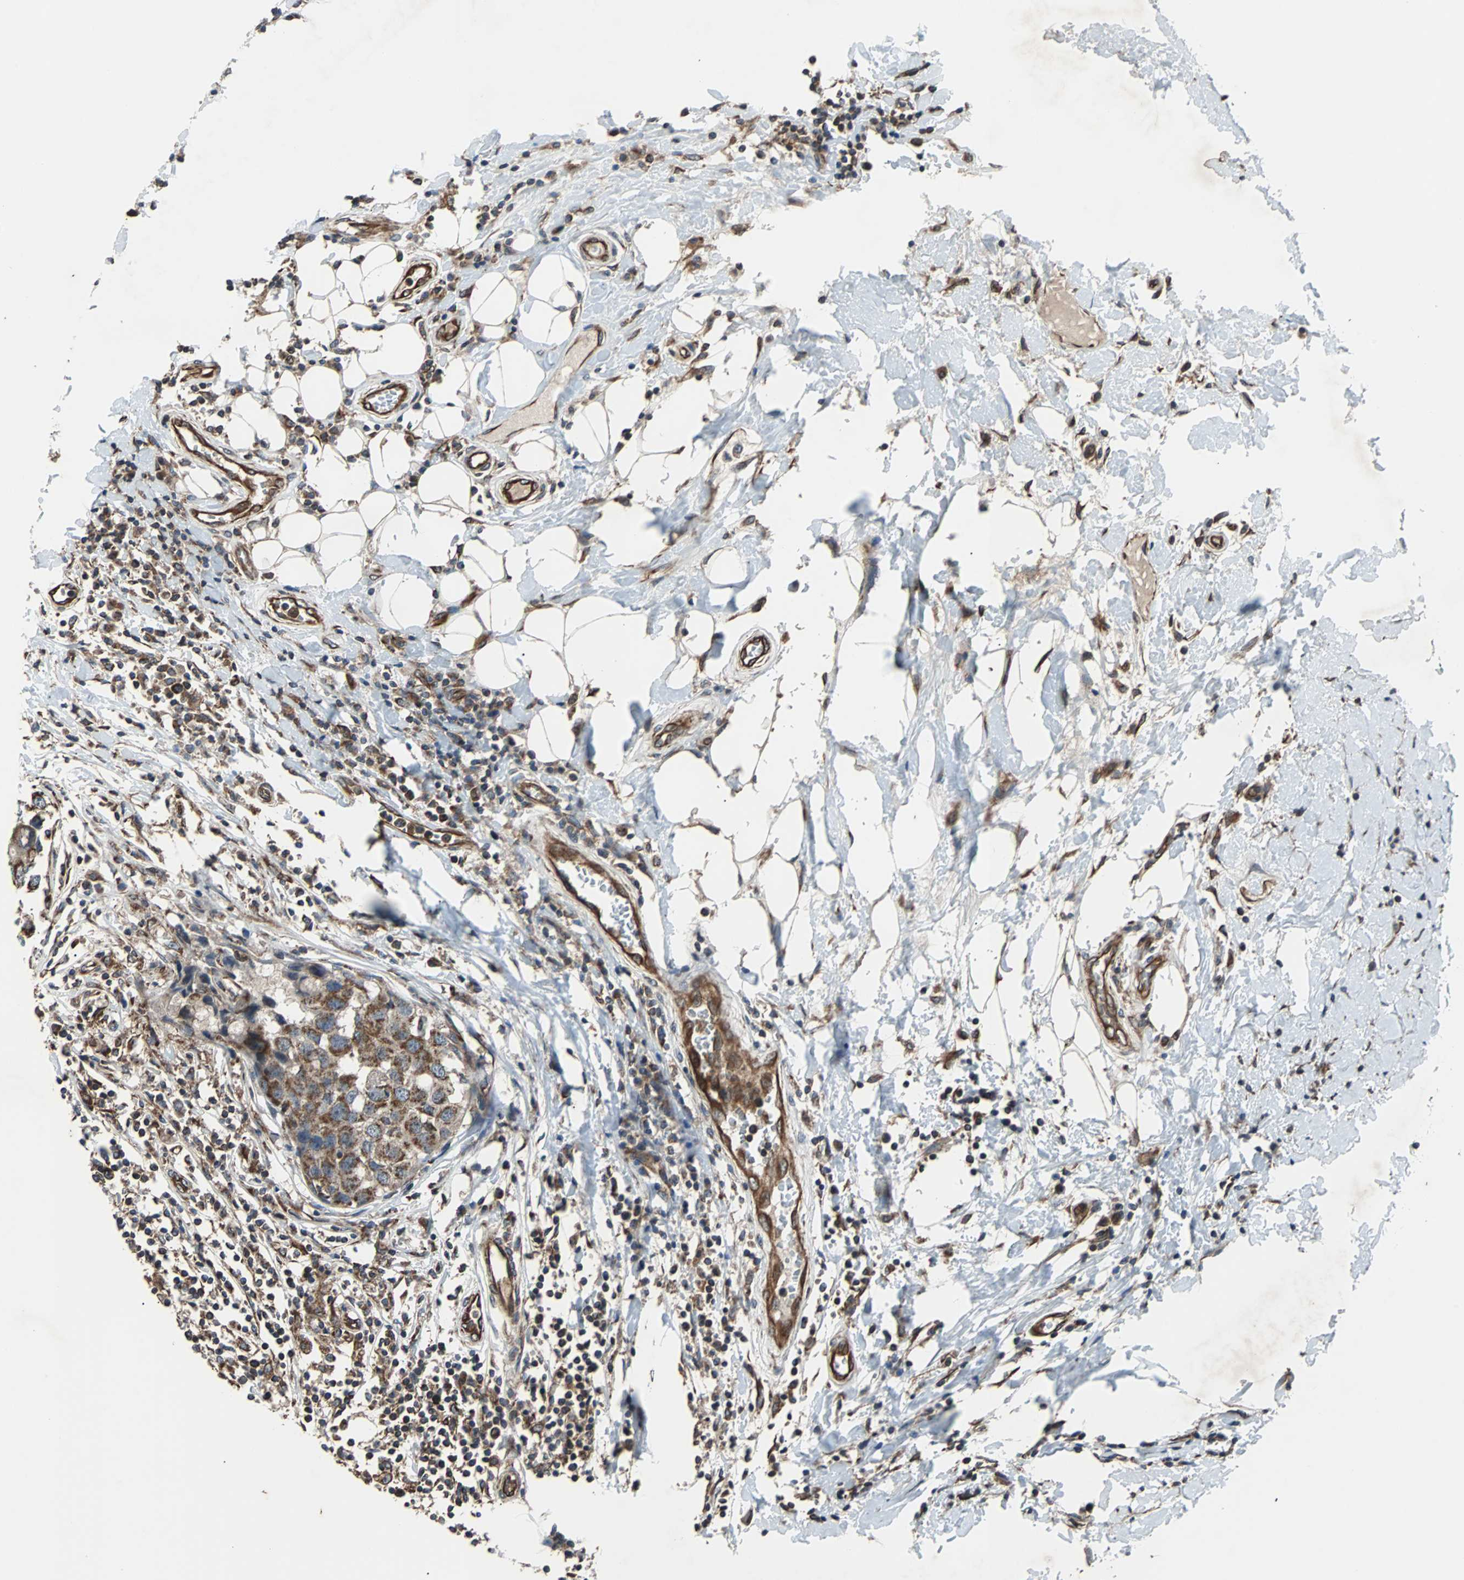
{"staining": {"intensity": "moderate", "quantity": ">75%", "location": "cytoplasmic/membranous"}, "tissue": "breast cancer", "cell_type": "Tumor cells", "image_type": "cancer", "snomed": [{"axis": "morphology", "description": "Duct carcinoma"}, {"axis": "topography", "description": "Breast"}], "caption": "Brown immunohistochemical staining in infiltrating ductal carcinoma (breast) exhibits moderate cytoplasmic/membranous staining in about >75% of tumor cells. Nuclei are stained in blue.", "gene": "ACTR3", "patient": {"sex": "female", "age": 27}}